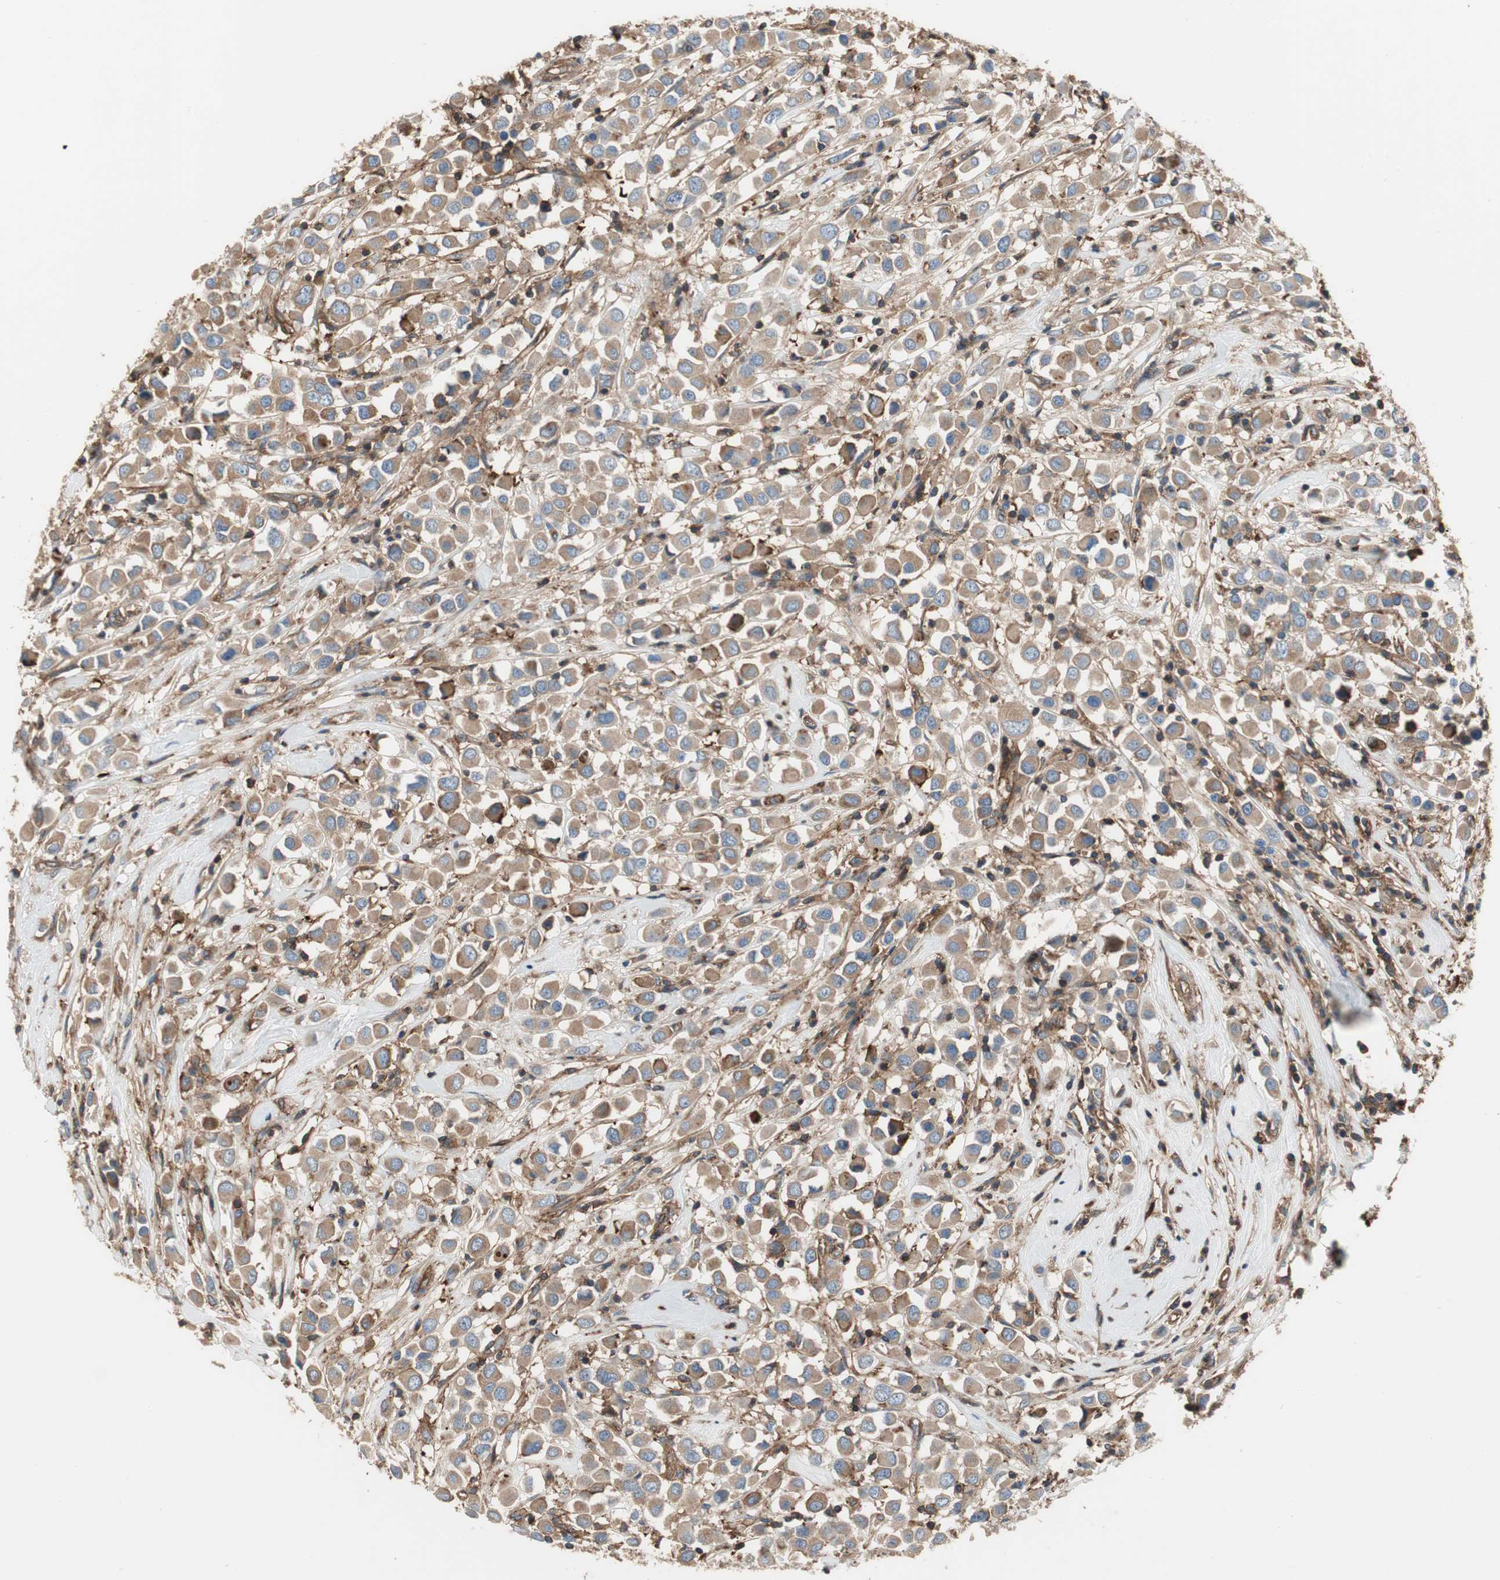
{"staining": {"intensity": "moderate", "quantity": ">75%", "location": "cytoplasmic/membranous"}, "tissue": "breast cancer", "cell_type": "Tumor cells", "image_type": "cancer", "snomed": [{"axis": "morphology", "description": "Duct carcinoma"}, {"axis": "topography", "description": "Breast"}], "caption": "The micrograph displays a brown stain indicating the presence of a protein in the cytoplasmic/membranous of tumor cells in breast cancer. Ihc stains the protein of interest in brown and the nuclei are stained blue.", "gene": "IL1RL1", "patient": {"sex": "female", "age": 61}}